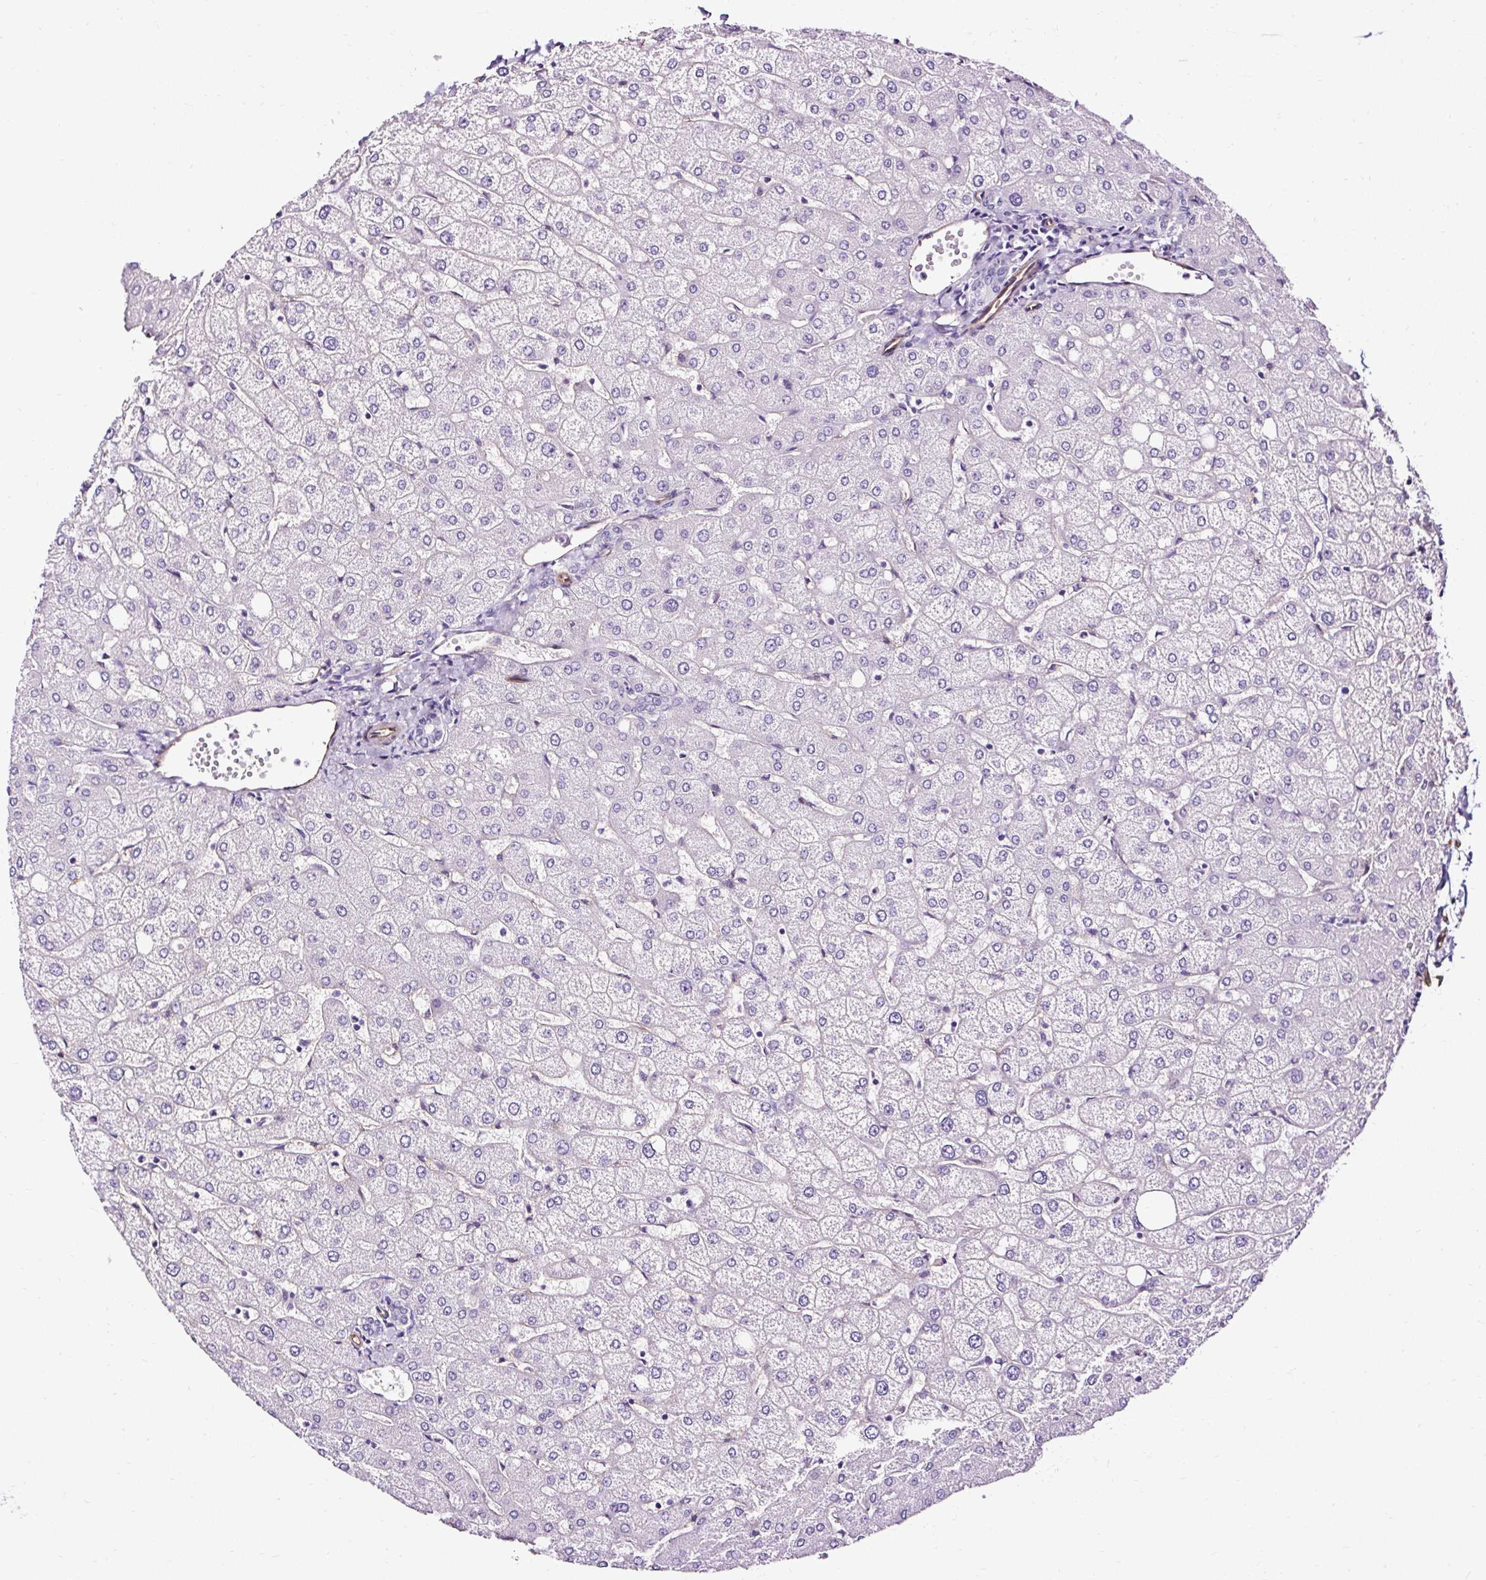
{"staining": {"intensity": "negative", "quantity": "none", "location": "none"}, "tissue": "liver", "cell_type": "Cholangiocytes", "image_type": "normal", "snomed": [{"axis": "morphology", "description": "Normal tissue, NOS"}, {"axis": "topography", "description": "Liver"}], "caption": "High magnification brightfield microscopy of normal liver stained with DAB (brown) and counterstained with hematoxylin (blue): cholangiocytes show no significant positivity. (Immunohistochemistry (ihc), brightfield microscopy, high magnification).", "gene": "SLC7A8", "patient": {"sex": "female", "age": 54}}